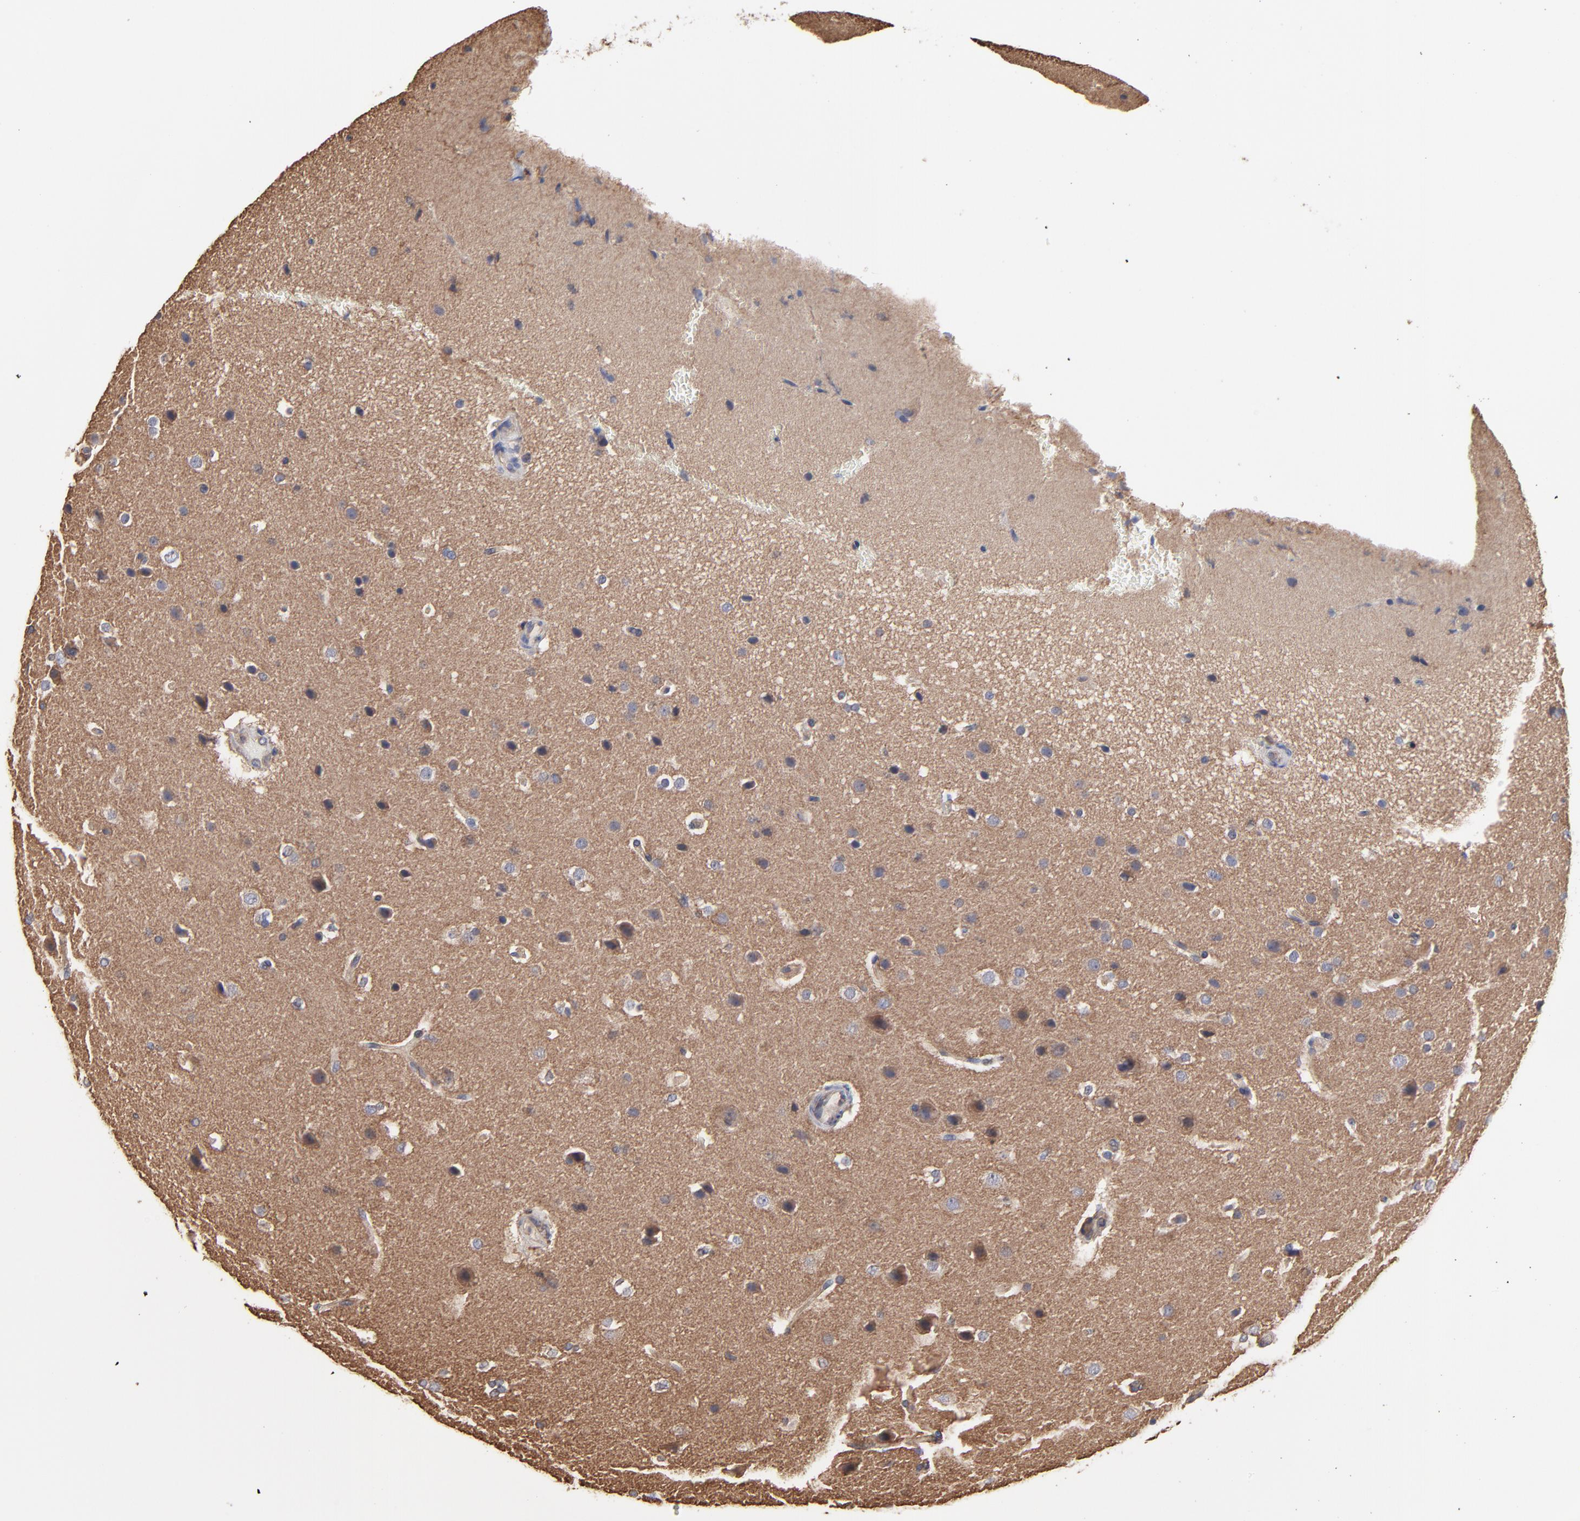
{"staining": {"intensity": "moderate", "quantity": "<25%", "location": "cytoplasmic/membranous"}, "tissue": "glioma", "cell_type": "Tumor cells", "image_type": "cancer", "snomed": [{"axis": "morphology", "description": "Glioma, malignant, Low grade"}, {"axis": "topography", "description": "Cerebral cortex"}], "caption": "Protein staining demonstrates moderate cytoplasmic/membranous staining in about <25% of tumor cells in glioma.", "gene": "ARMT1", "patient": {"sex": "female", "age": 47}}